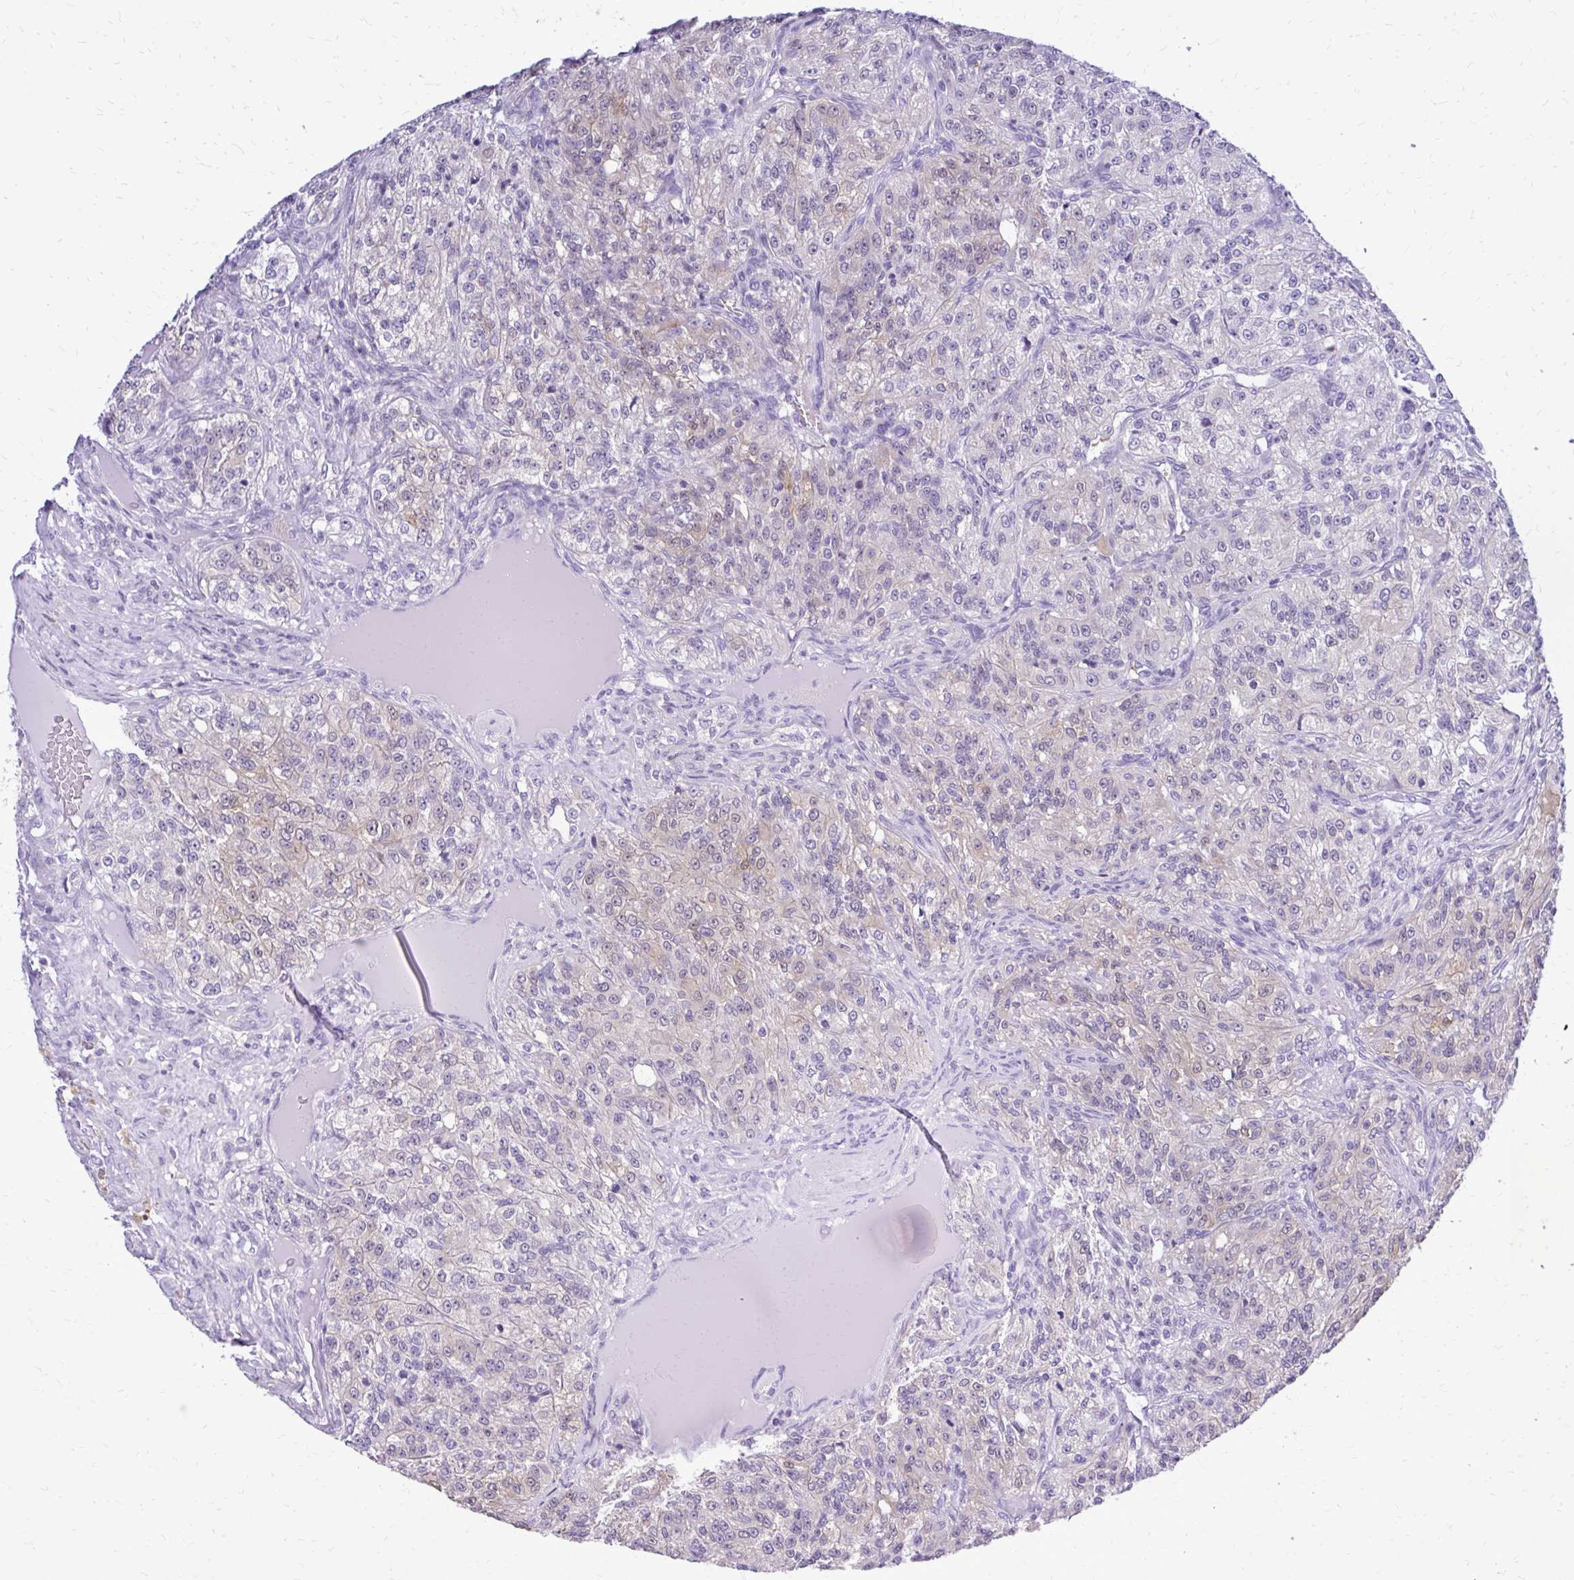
{"staining": {"intensity": "weak", "quantity": "<25%", "location": "cytoplasmic/membranous"}, "tissue": "renal cancer", "cell_type": "Tumor cells", "image_type": "cancer", "snomed": [{"axis": "morphology", "description": "Adenocarcinoma, NOS"}, {"axis": "topography", "description": "Kidney"}], "caption": "Histopathology image shows no protein expression in tumor cells of adenocarcinoma (renal) tissue.", "gene": "RASL11B", "patient": {"sex": "female", "age": 63}}